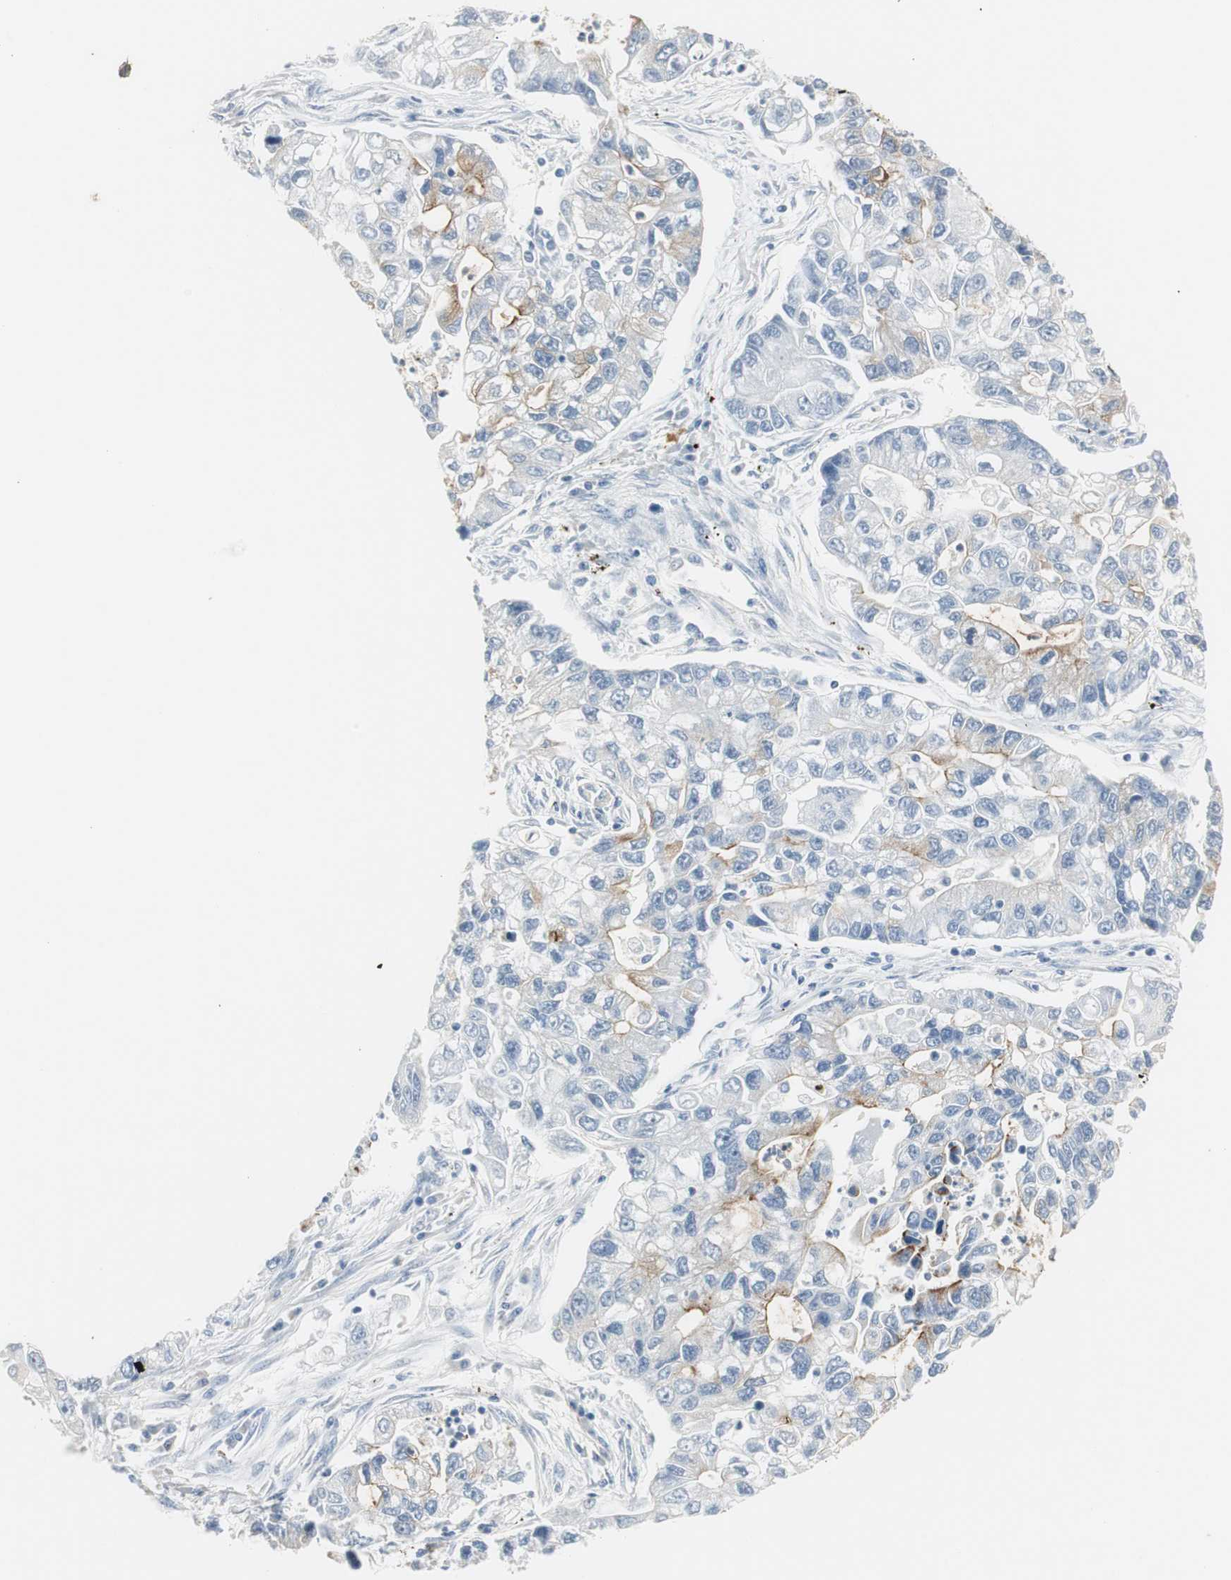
{"staining": {"intensity": "moderate", "quantity": "<25%", "location": "cytoplasmic/membranous"}, "tissue": "lung cancer", "cell_type": "Tumor cells", "image_type": "cancer", "snomed": [{"axis": "morphology", "description": "Adenocarcinoma, NOS"}, {"axis": "topography", "description": "Lung"}], "caption": "Immunohistochemical staining of human lung cancer displays low levels of moderate cytoplasmic/membranous protein expression in about <25% of tumor cells. The staining is performed using DAB brown chromogen to label protein expression. The nuclei are counter-stained blue using hematoxylin.", "gene": "LRP2", "patient": {"sex": "female", "age": 51}}